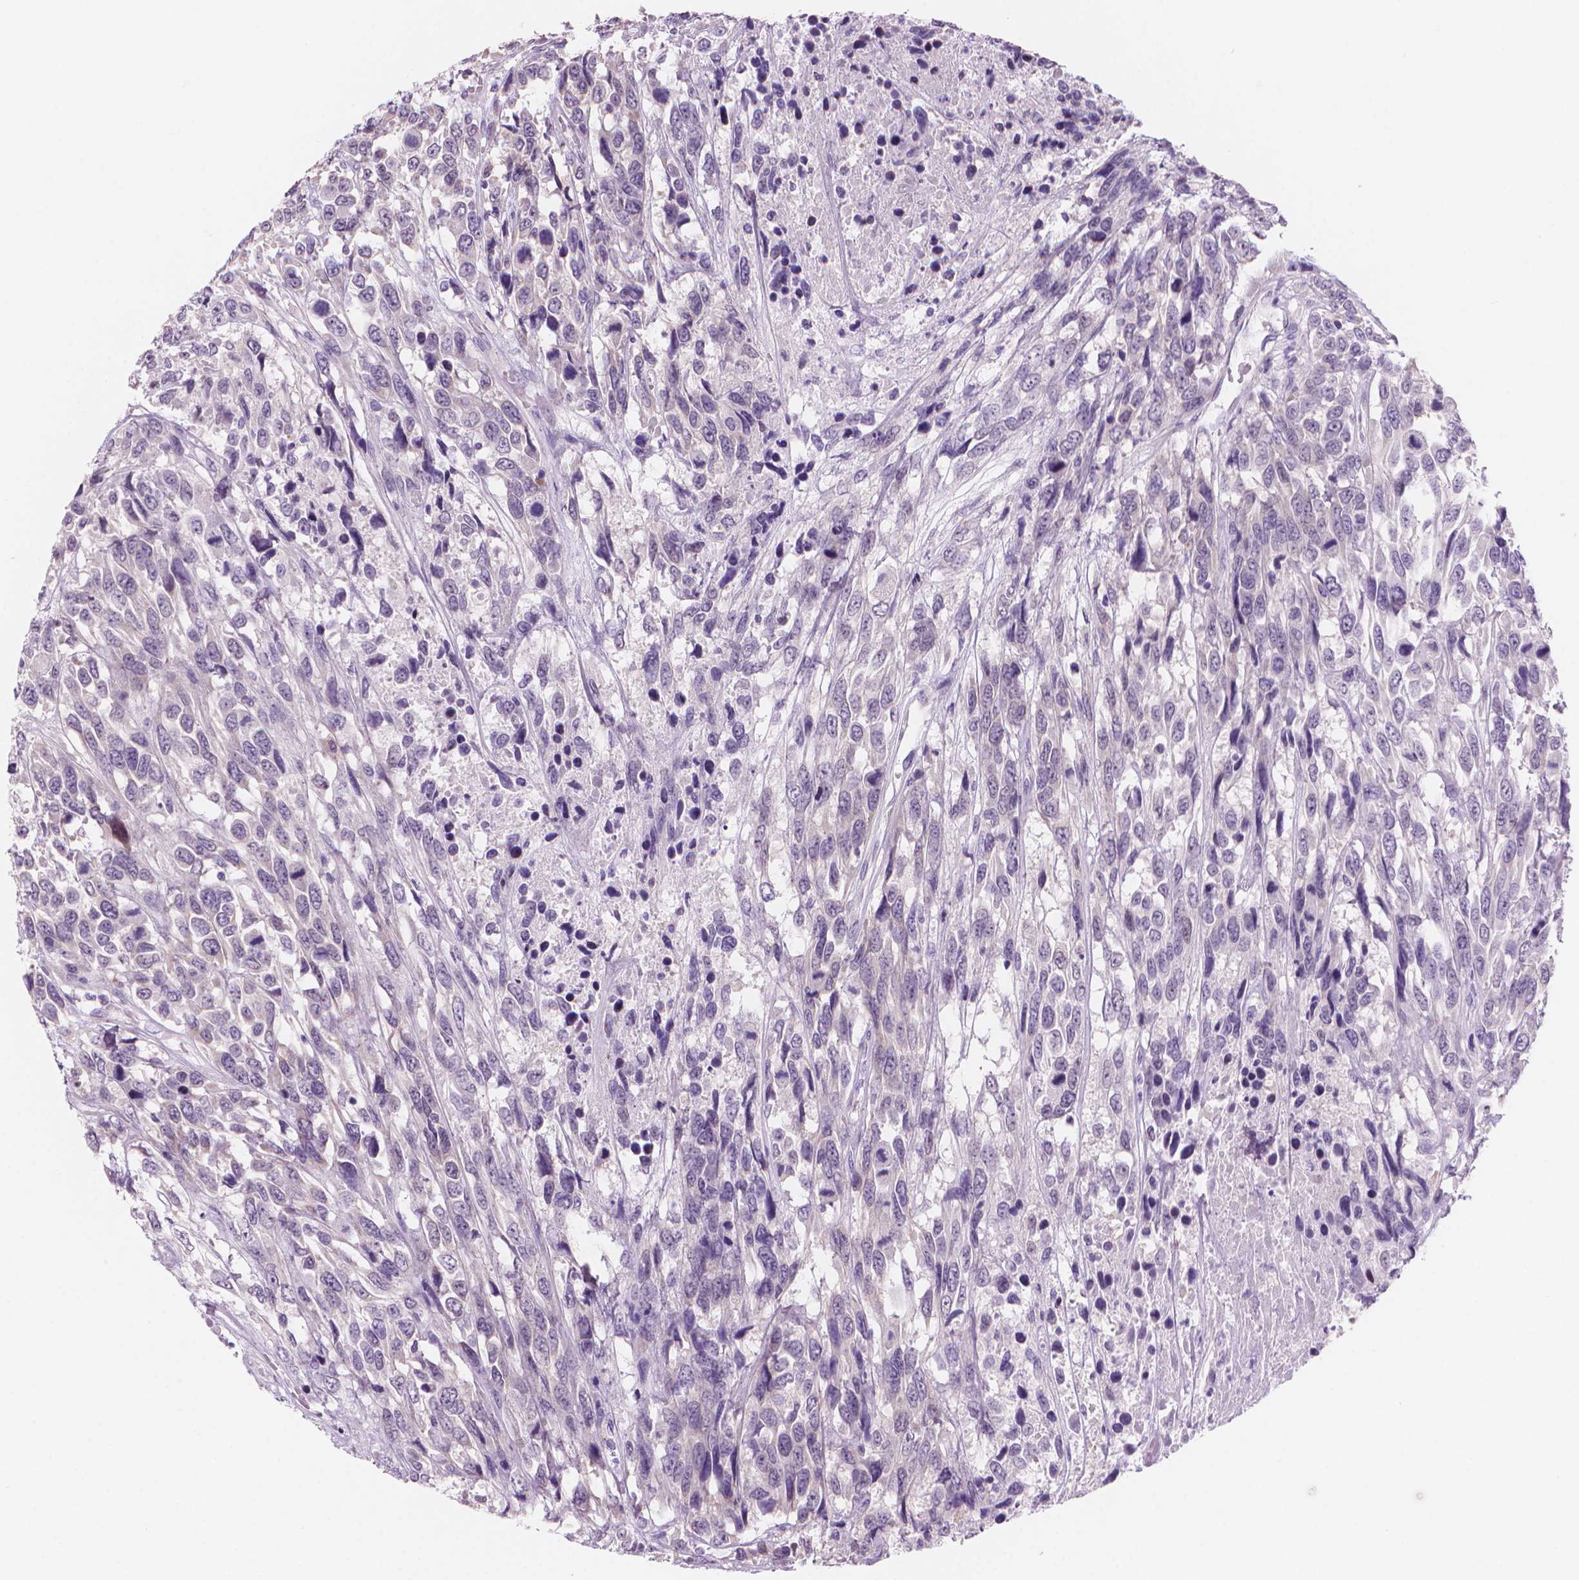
{"staining": {"intensity": "negative", "quantity": "none", "location": "none"}, "tissue": "urothelial cancer", "cell_type": "Tumor cells", "image_type": "cancer", "snomed": [{"axis": "morphology", "description": "Urothelial carcinoma, High grade"}, {"axis": "topography", "description": "Urinary bladder"}], "caption": "High-grade urothelial carcinoma was stained to show a protein in brown. There is no significant staining in tumor cells. (Stains: DAB (3,3'-diaminobenzidine) IHC with hematoxylin counter stain, Microscopy: brightfield microscopy at high magnification).", "gene": "ENSG00000187186", "patient": {"sex": "female", "age": 70}}